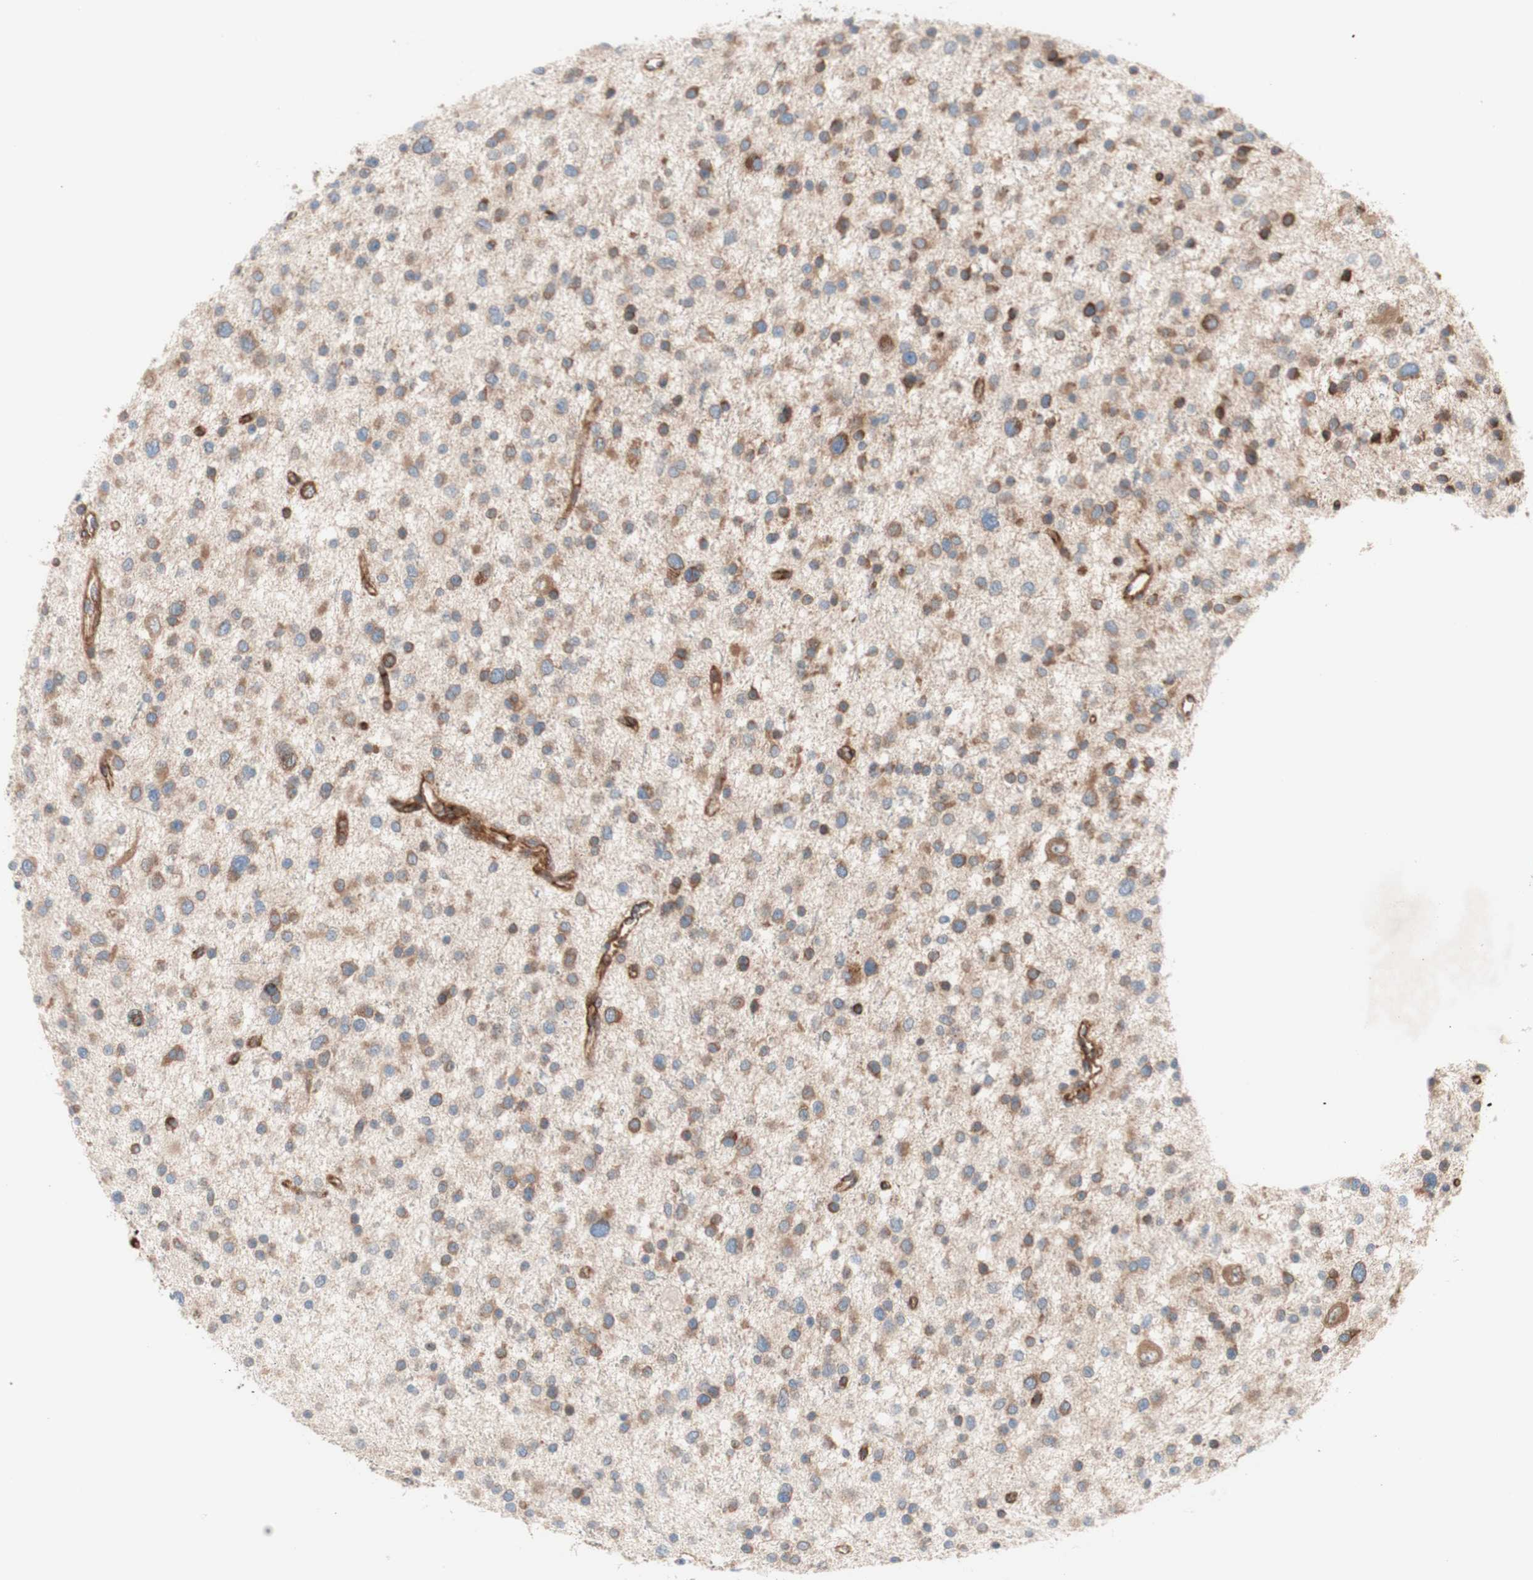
{"staining": {"intensity": "moderate", "quantity": ">75%", "location": "cytoplasmic/membranous"}, "tissue": "glioma", "cell_type": "Tumor cells", "image_type": "cancer", "snomed": [{"axis": "morphology", "description": "Glioma, malignant, Low grade"}, {"axis": "topography", "description": "Brain"}], "caption": "This photomicrograph reveals immunohistochemistry staining of malignant glioma (low-grade), with medium moderate cytoplasmic/membranous positivity in approximately >75% of tumor cells.", "gene": "CCN4", "patient": {"sex": "female", "age": 37}}